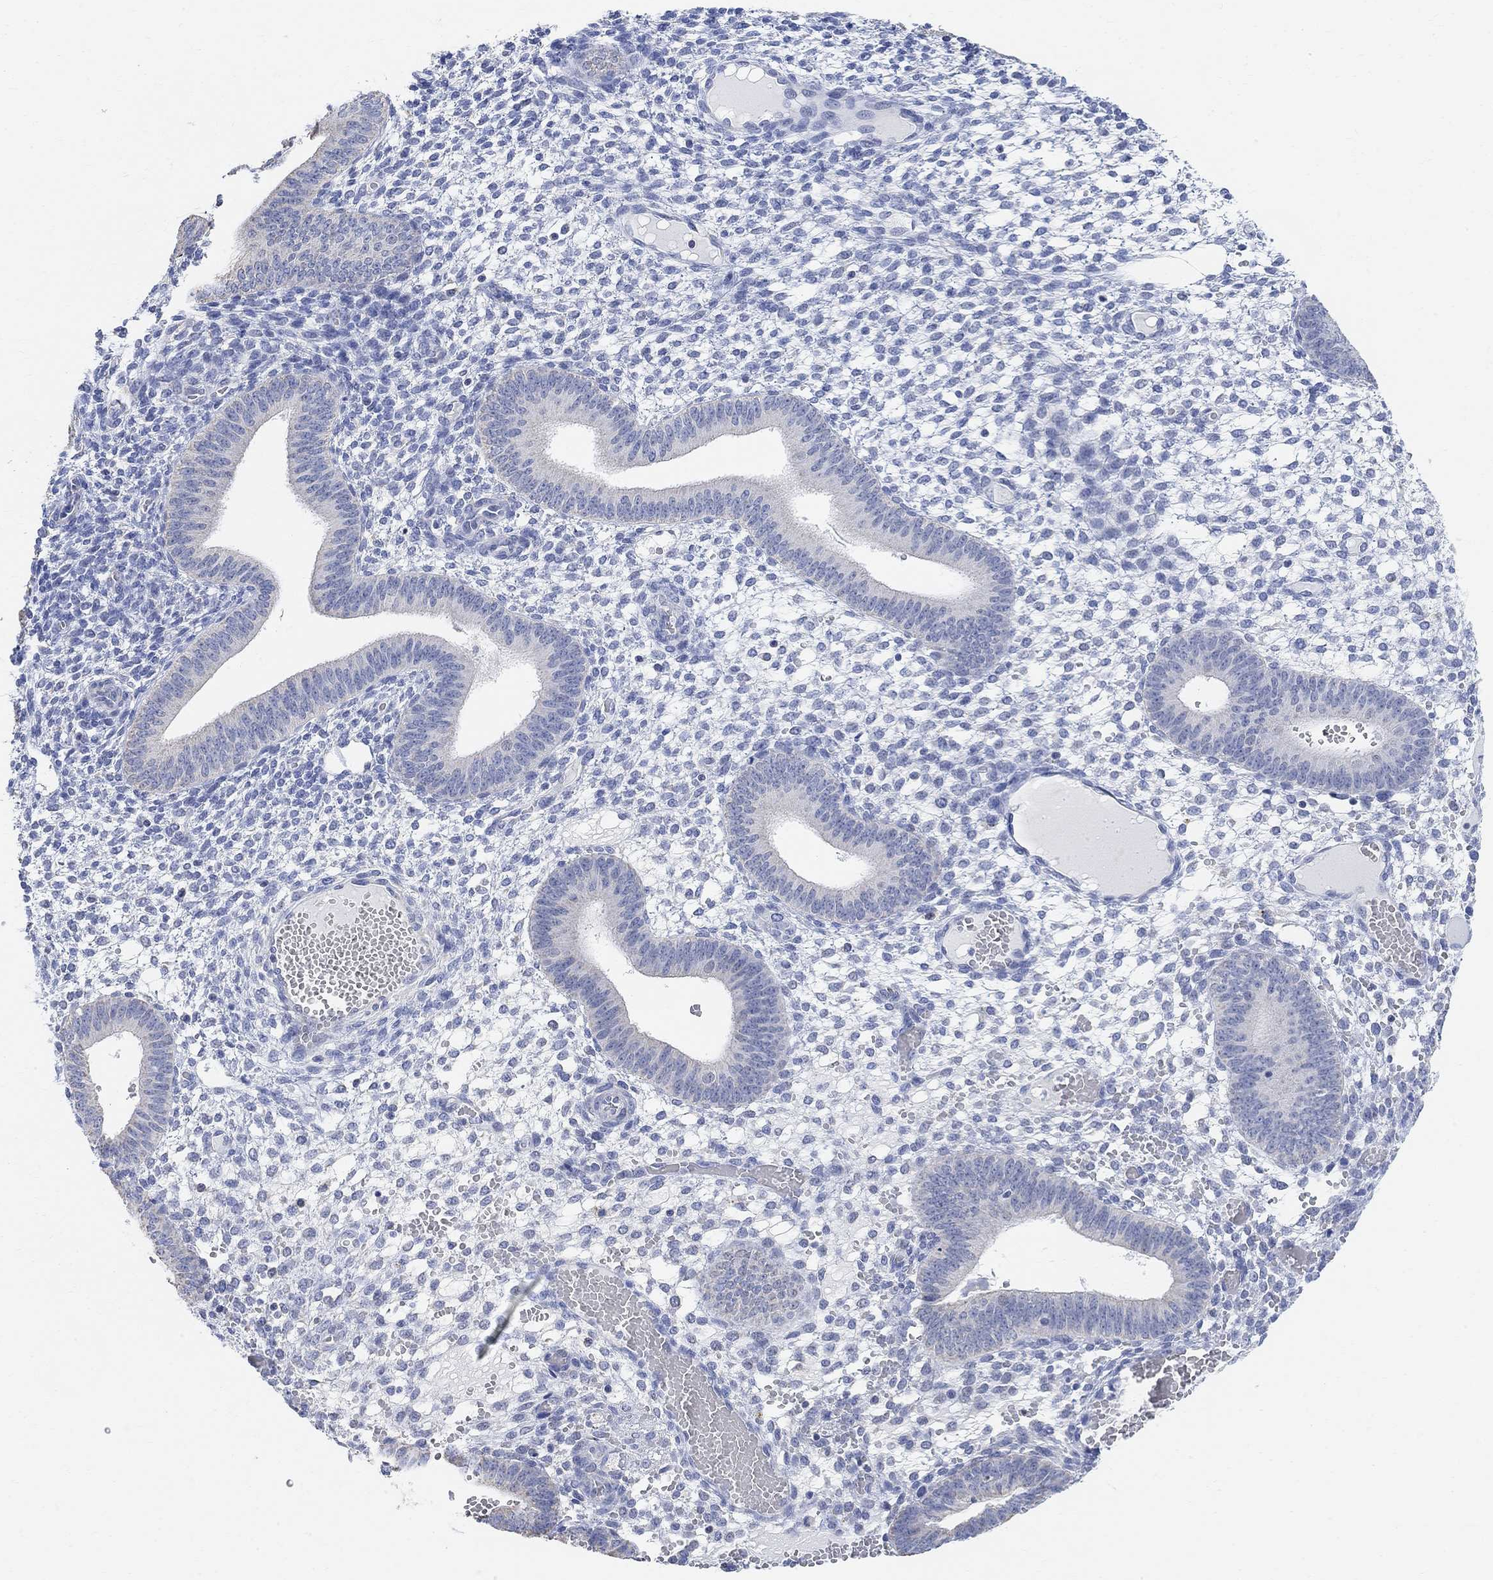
{"staining": {"intensity": "negative", "quantity": "none", "location": "none"}, "tissue": "endometrium", "cell_type": "Cells in endometrial stroma", "image_type": "normal", "snomed": [{"axis": "morphology", "description": "Normal tissue, NOS"}, {"axis": "topography", "description": "Endometrium"}], "caption": "DAB (3,3'-diaminobenzidine) immunohistochemical staining of normal human endometrium exhibits no significant expression in cells in endometrial stroma. (DAB (3,3'-diaminobenzidine) IHC with hematoxylin counter stain).", "gene": "SYT12", "patient": {"sex": "female", "age": 42}}